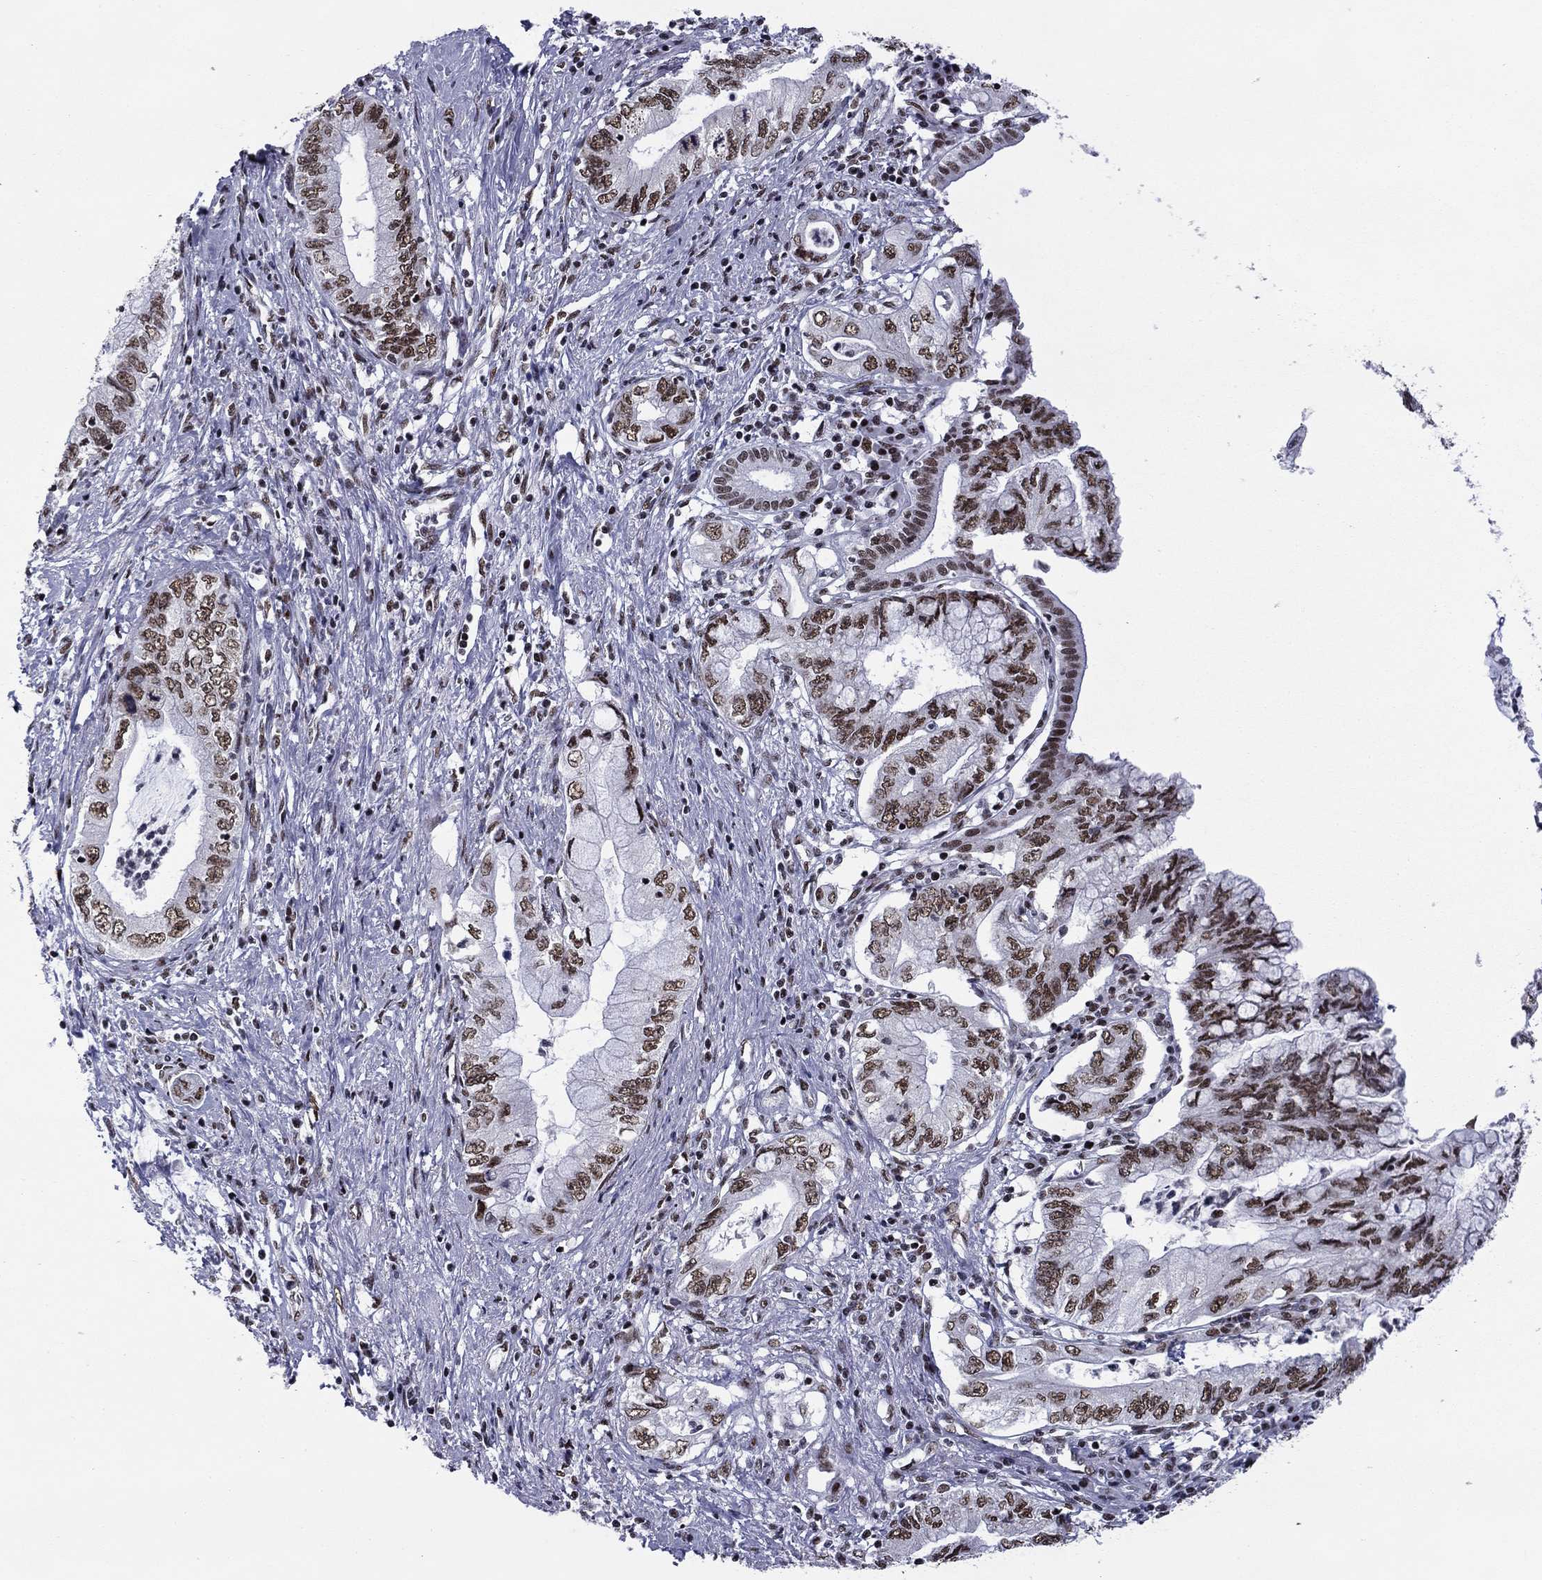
{"staining": {"intensity": "moderate", "quantity": "25%-75%", "location": "nuclear"}, "tissue": "pancreatic cancer", "cell_type": "Tumor cells", "image_type": "cancer", "snomed": [{"axis": "morphology", "description": "Adenocarcinoma, NOS"}, {"axis": "topography", "description": "Pancreas"}], "caption": "Tumor cells show medium levels of moderate nuclear staining in approximately 25%-75% of cells in human pancreatic cancer. The protein of interest is shown in brown color, while the nuclei are stained blue.", "gene": "ETV5", "patient": {"sex": "female", "age": 73}}